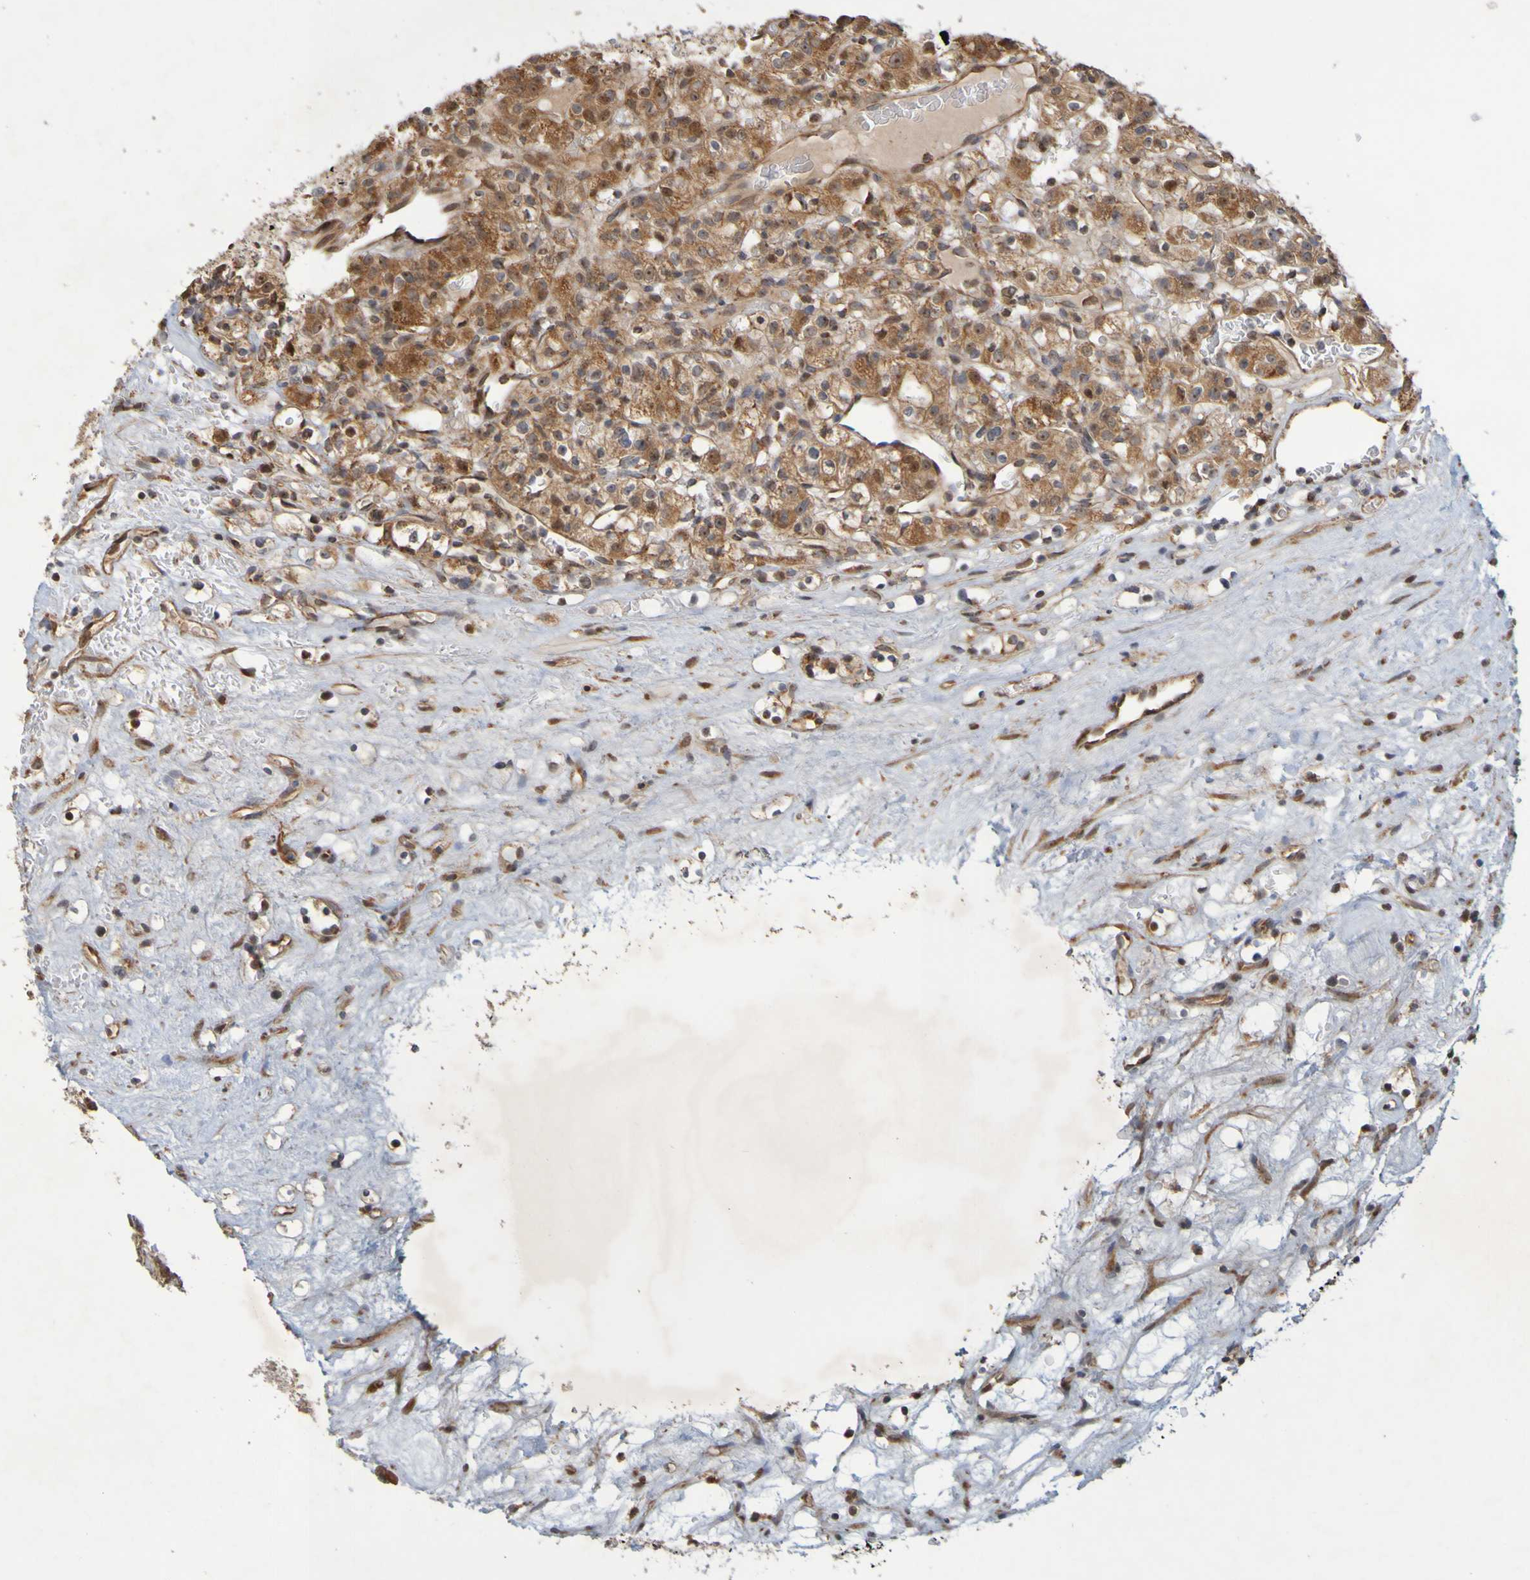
{"staining": {"intensity": "moderate", "quantity": ">75%", "location": "cytoplasmic/membranous,nuclear"}, "tissue": "renal cancer", "cell_type": "Tumor cells", "image_type": "cancer", "snomed": [{"axis": "morphology", "description": "Normal tissue, NOS"}, {"axis": "morphology", "description": "Adenocarcinoma, NOS"}, {"axis": "topography", "description": "Kidney"}], "caption": "About >75% of tumor cells in renal cancer show moderate cytoplasmic/membranous and nuclear protein staining as visualized by brown immunohistochemical staining.", "gene": "TMBIM1", "patient": {"sex": "female", "age": 72}}